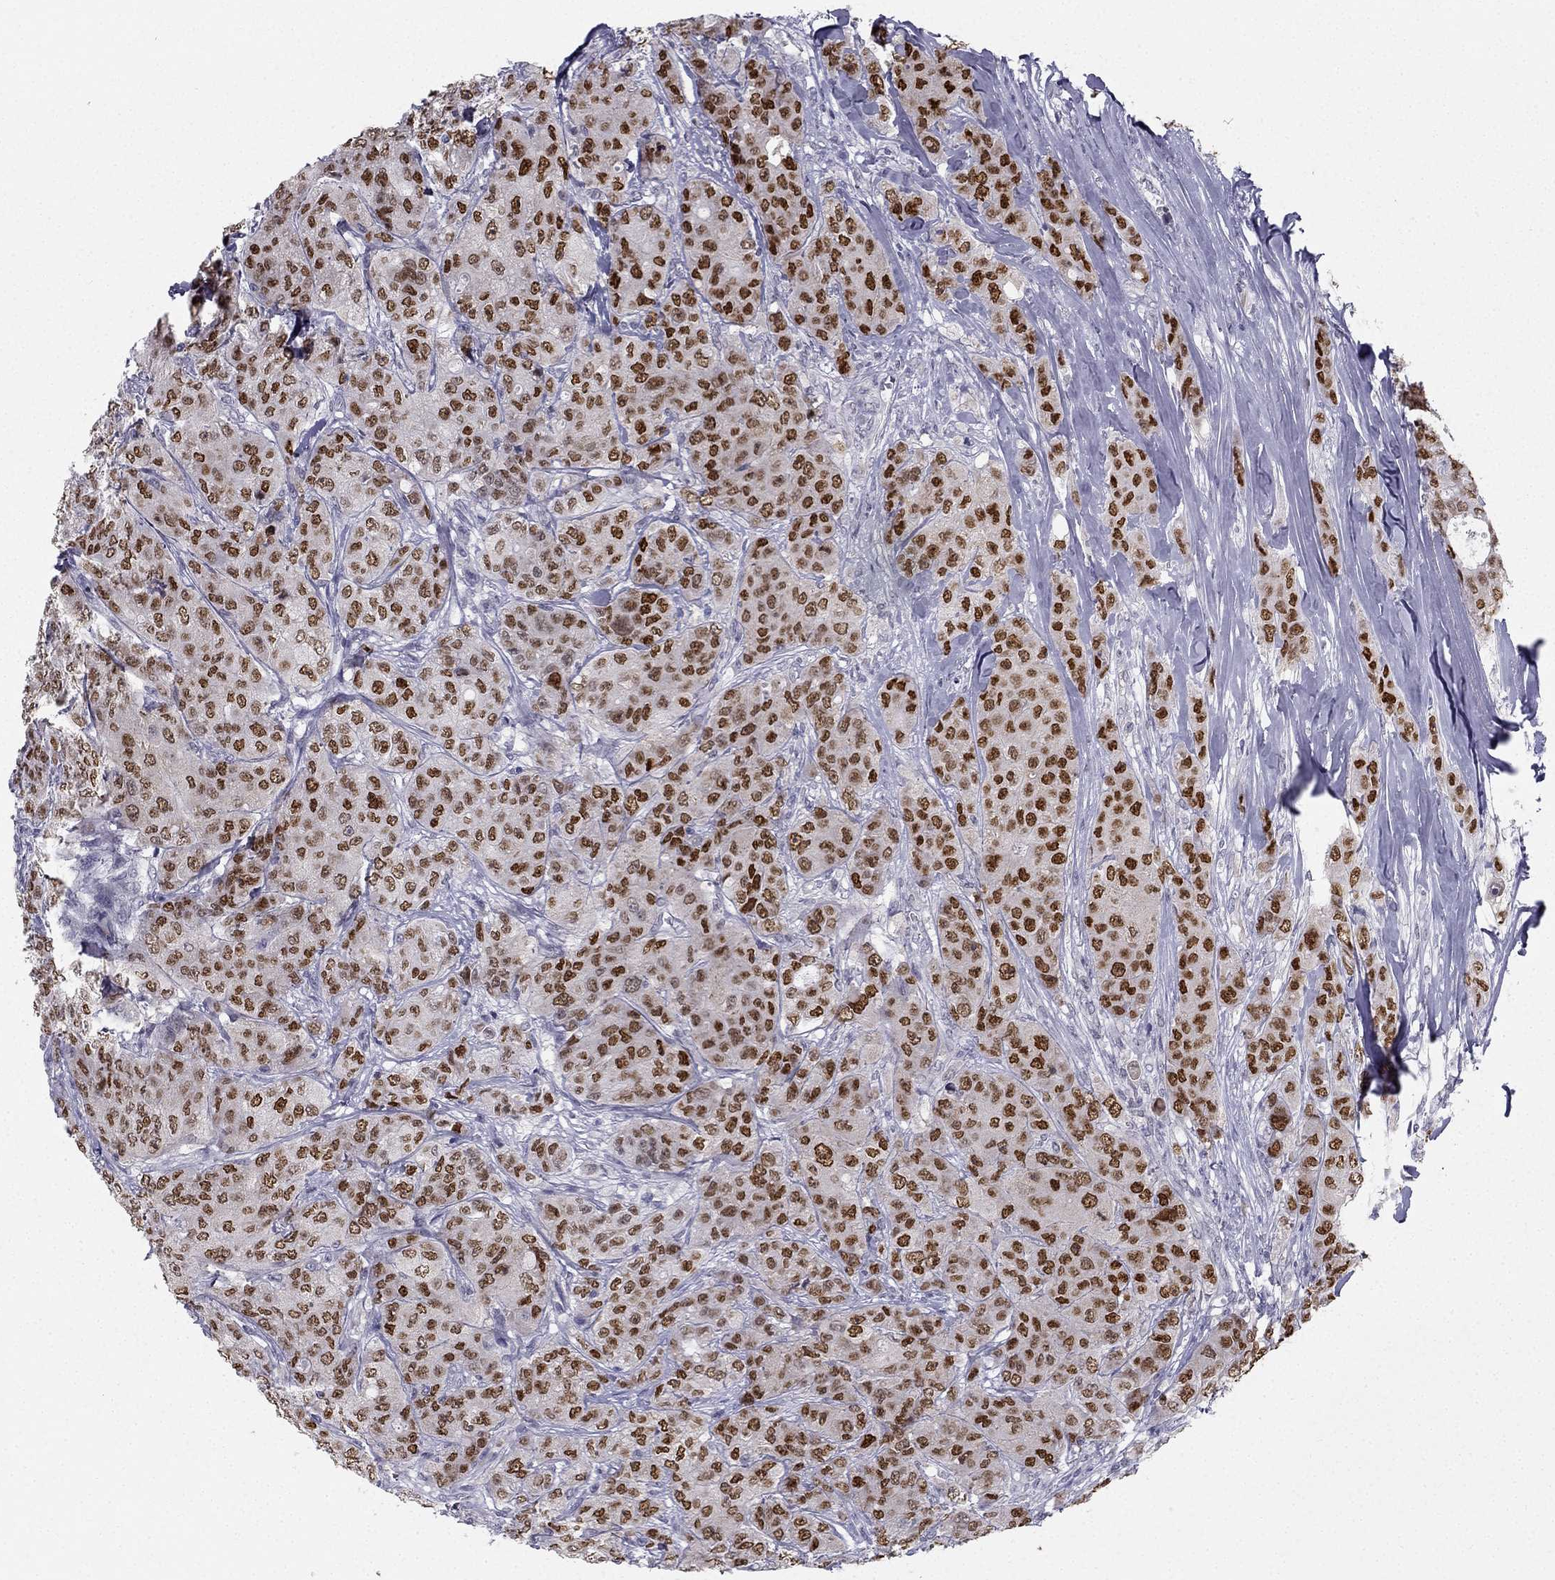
{"staining": {"intensity": "strong", "quantity": ">75%", "location": "nuclear"}, "tissue": "breast cancer", "cell_type": "Tumor cells", "image_type": "cancer", "snomed": [{"axis": "morphology", "description": "Duct carcinoma"}, {"axis": "topography", "description": "Breast"}], "caption": "Strong nuclear expression for a protein is appreciated in about >75% of tumor cells of intraductal carcinoma (breast) using immunohistochemistry.", "gene": "TRPS1", "patient": {"sex": "female", "age": 43}}